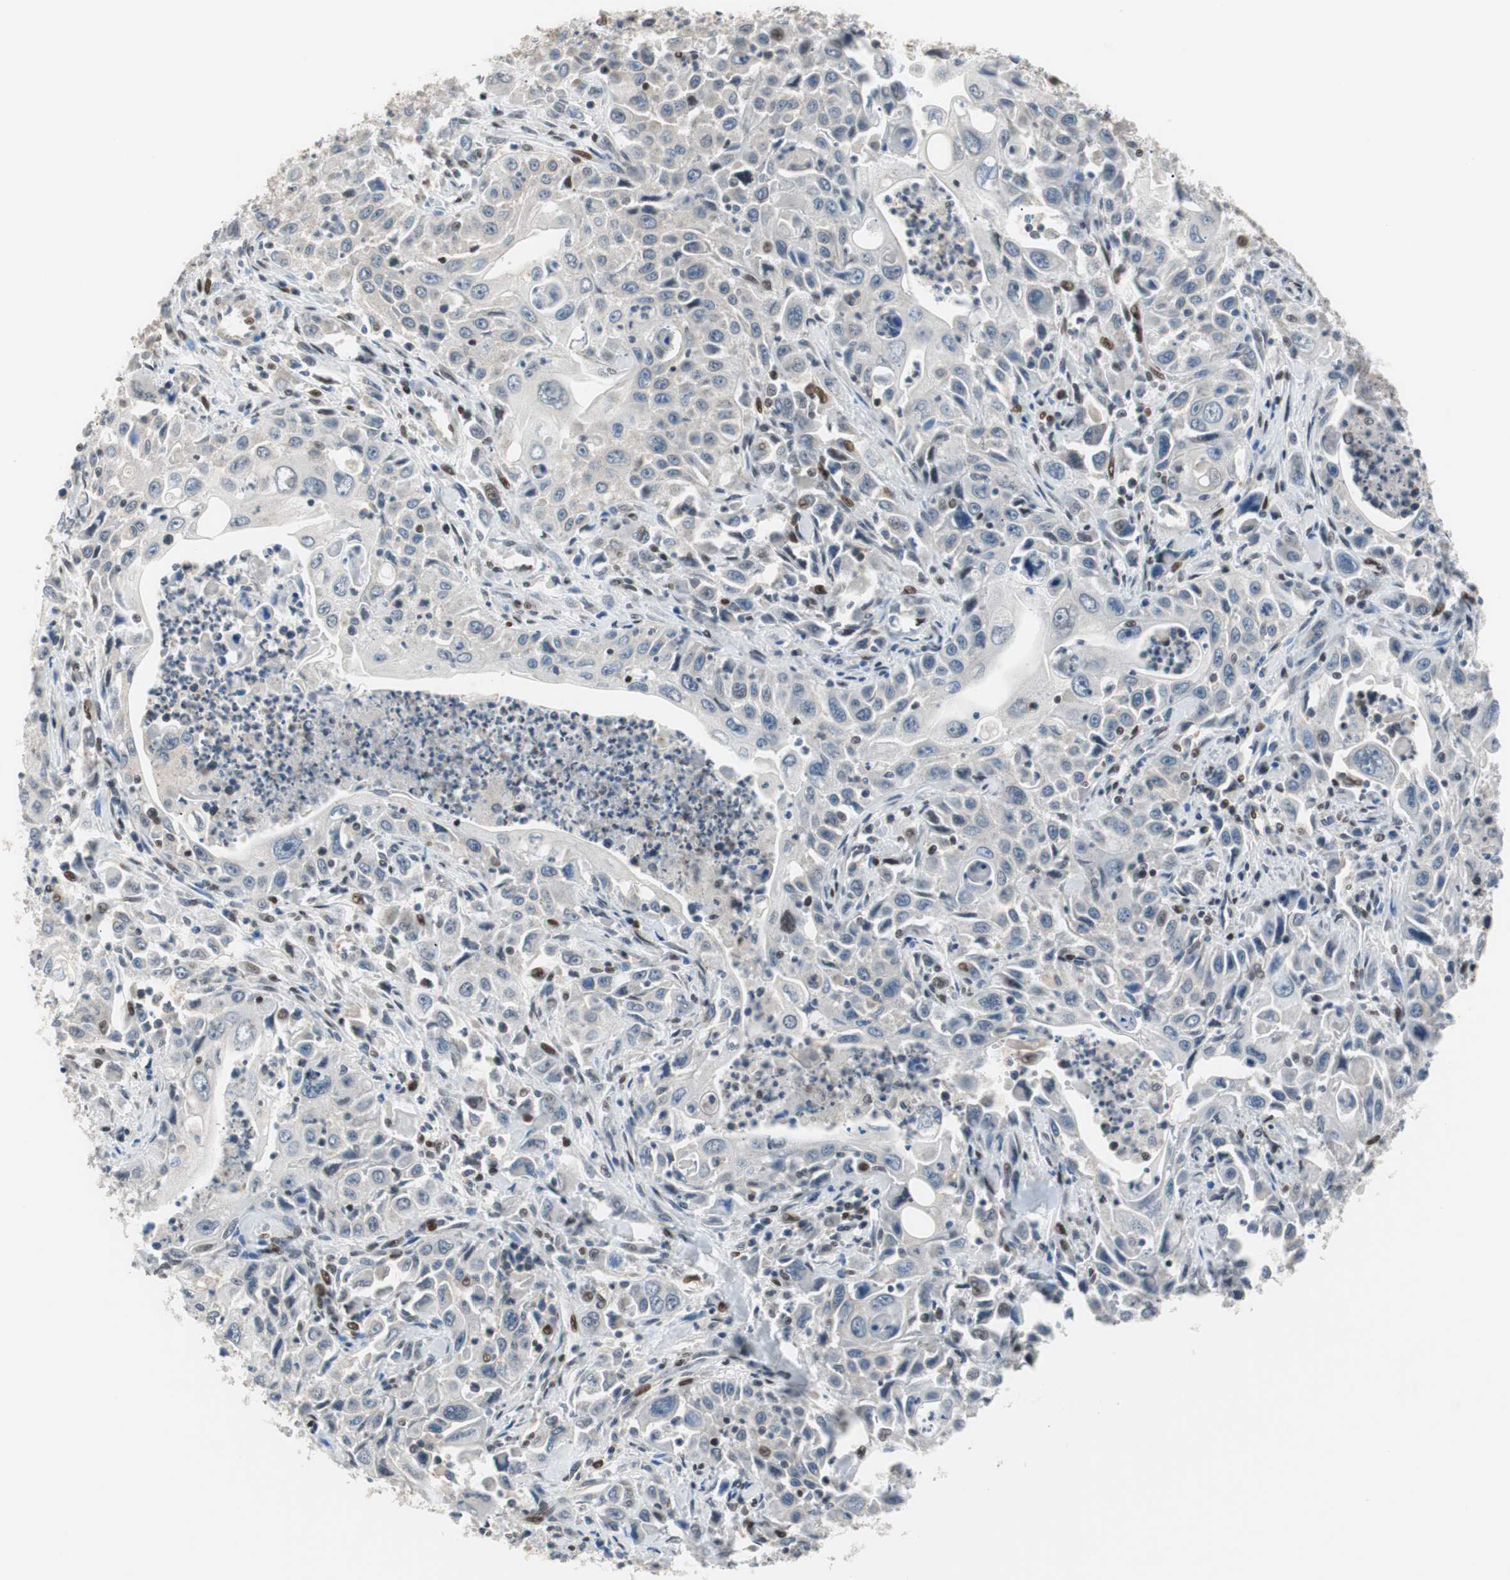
{"staining": {"intensity": "negative", "quantity": "none", "location": "none"}, "tissue": "pancreatic cancer", "cell_type": "Tumor cells", "image_type": "cancer", "snomed": [{"axis": "morphology", "description": "Adenocarcinoma, NOS"}, {"axis": "topography", "description": "Pancreas"}], "caption": "An image of pancreatic cancer (adenocarcinoma) stained for a protein exhibits no brown staining in tumor cells. Nuclei are stained in blue.", "gene": "POLH", "patient": {"sex": "male", "age": 70}}